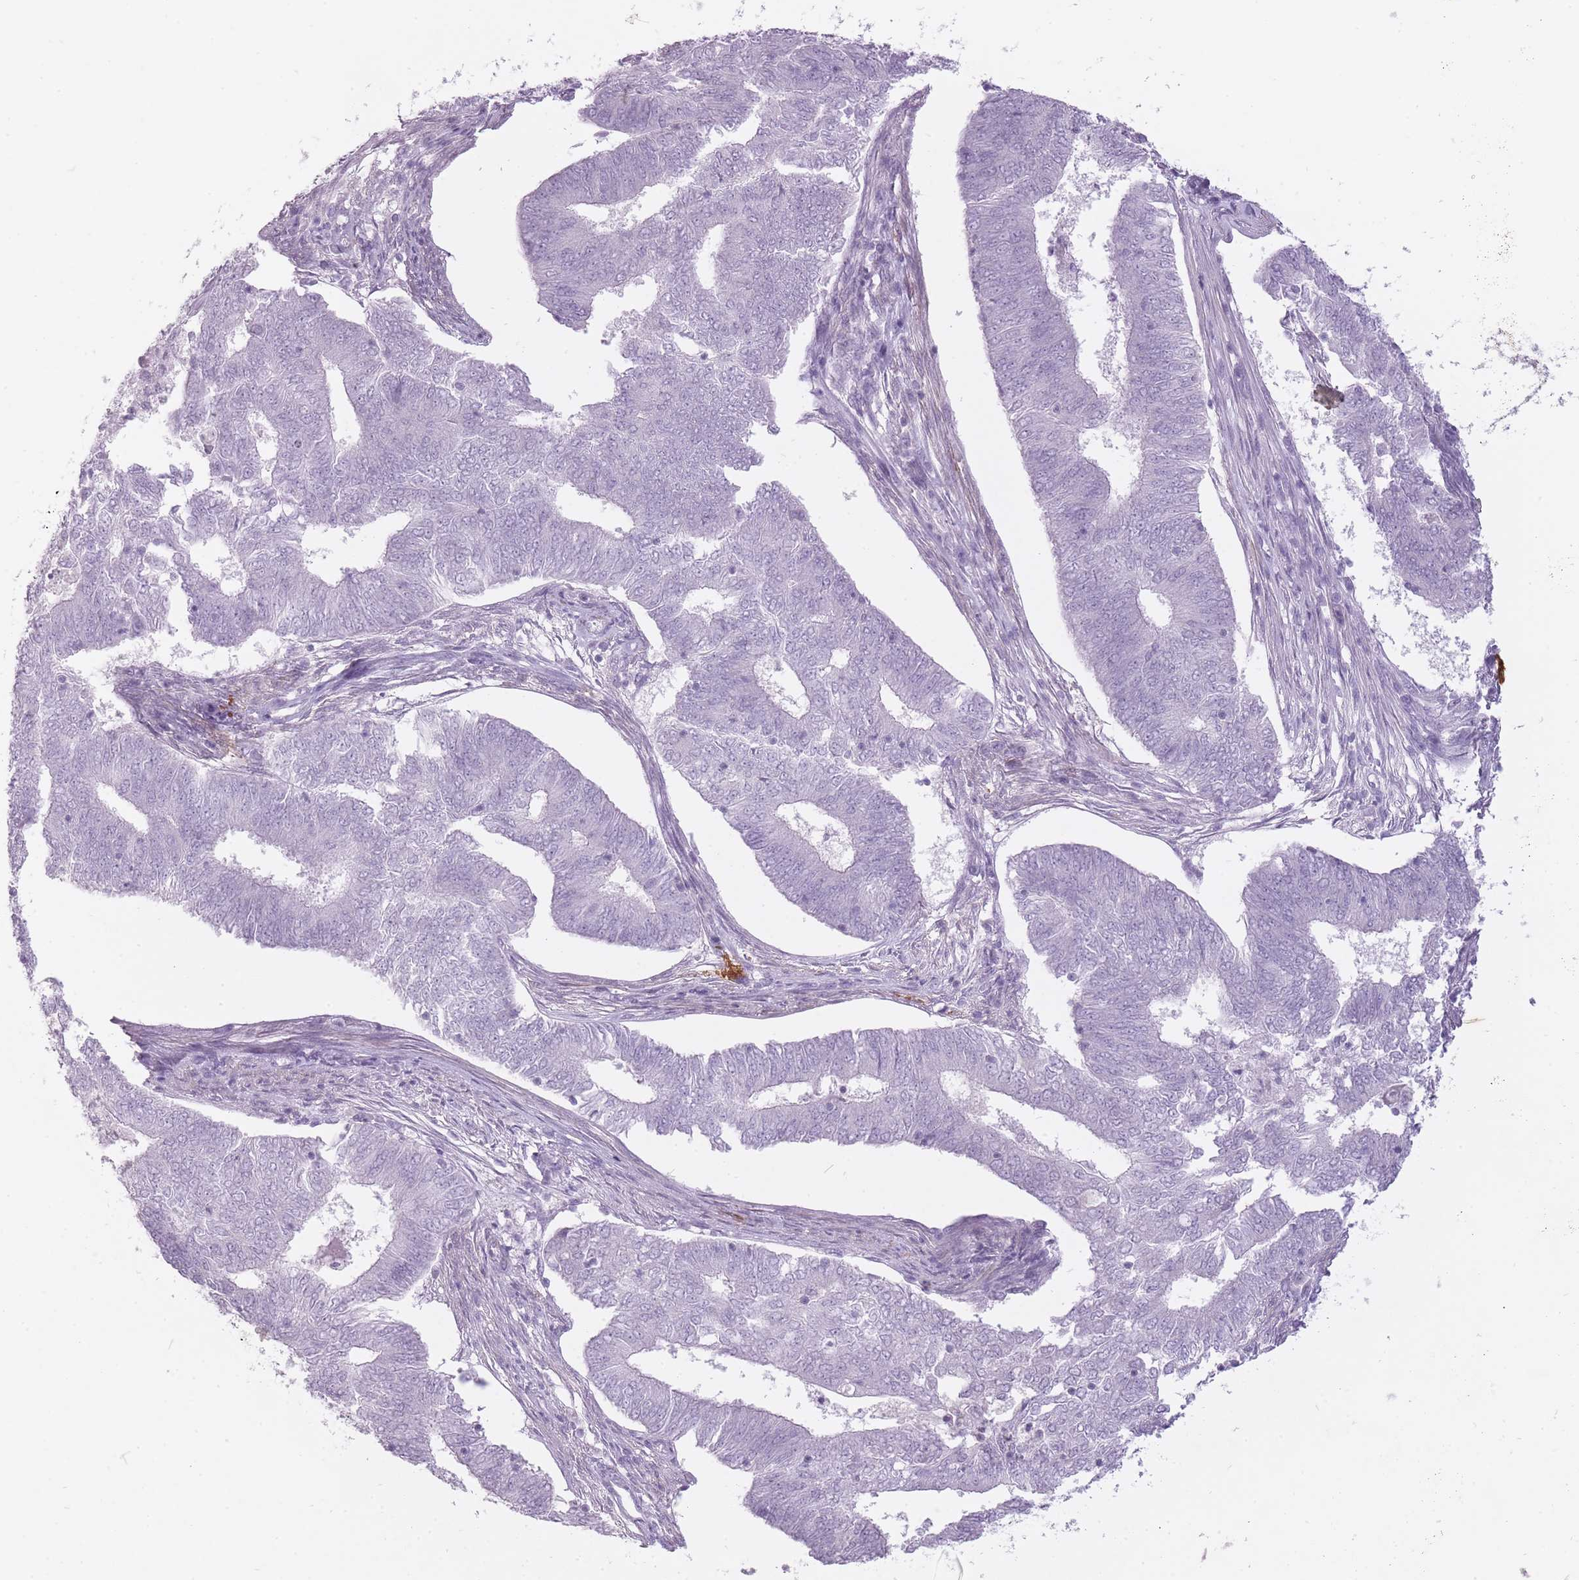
{"staining": {"intensity": "negative", "quantity": "none", "location": "none"}, "tissue": "endometrial cancer", "cell_type": "Tumor cells", "image_type": "cancer", "snomed": [{"axis": "morphology", "description": "Adenocarcinoma, NOS"}, {"axis": "topography", "description": "Endometrium"}], "caption": "Tumor cells show no significant staining in endometrial adenocarcinoma. (DAB (3,3'-diaminobenzidine) IHC with hematoxylin counter stain).", "gene": "RFX4", "patient": {"sex": "female", "age": 62}}